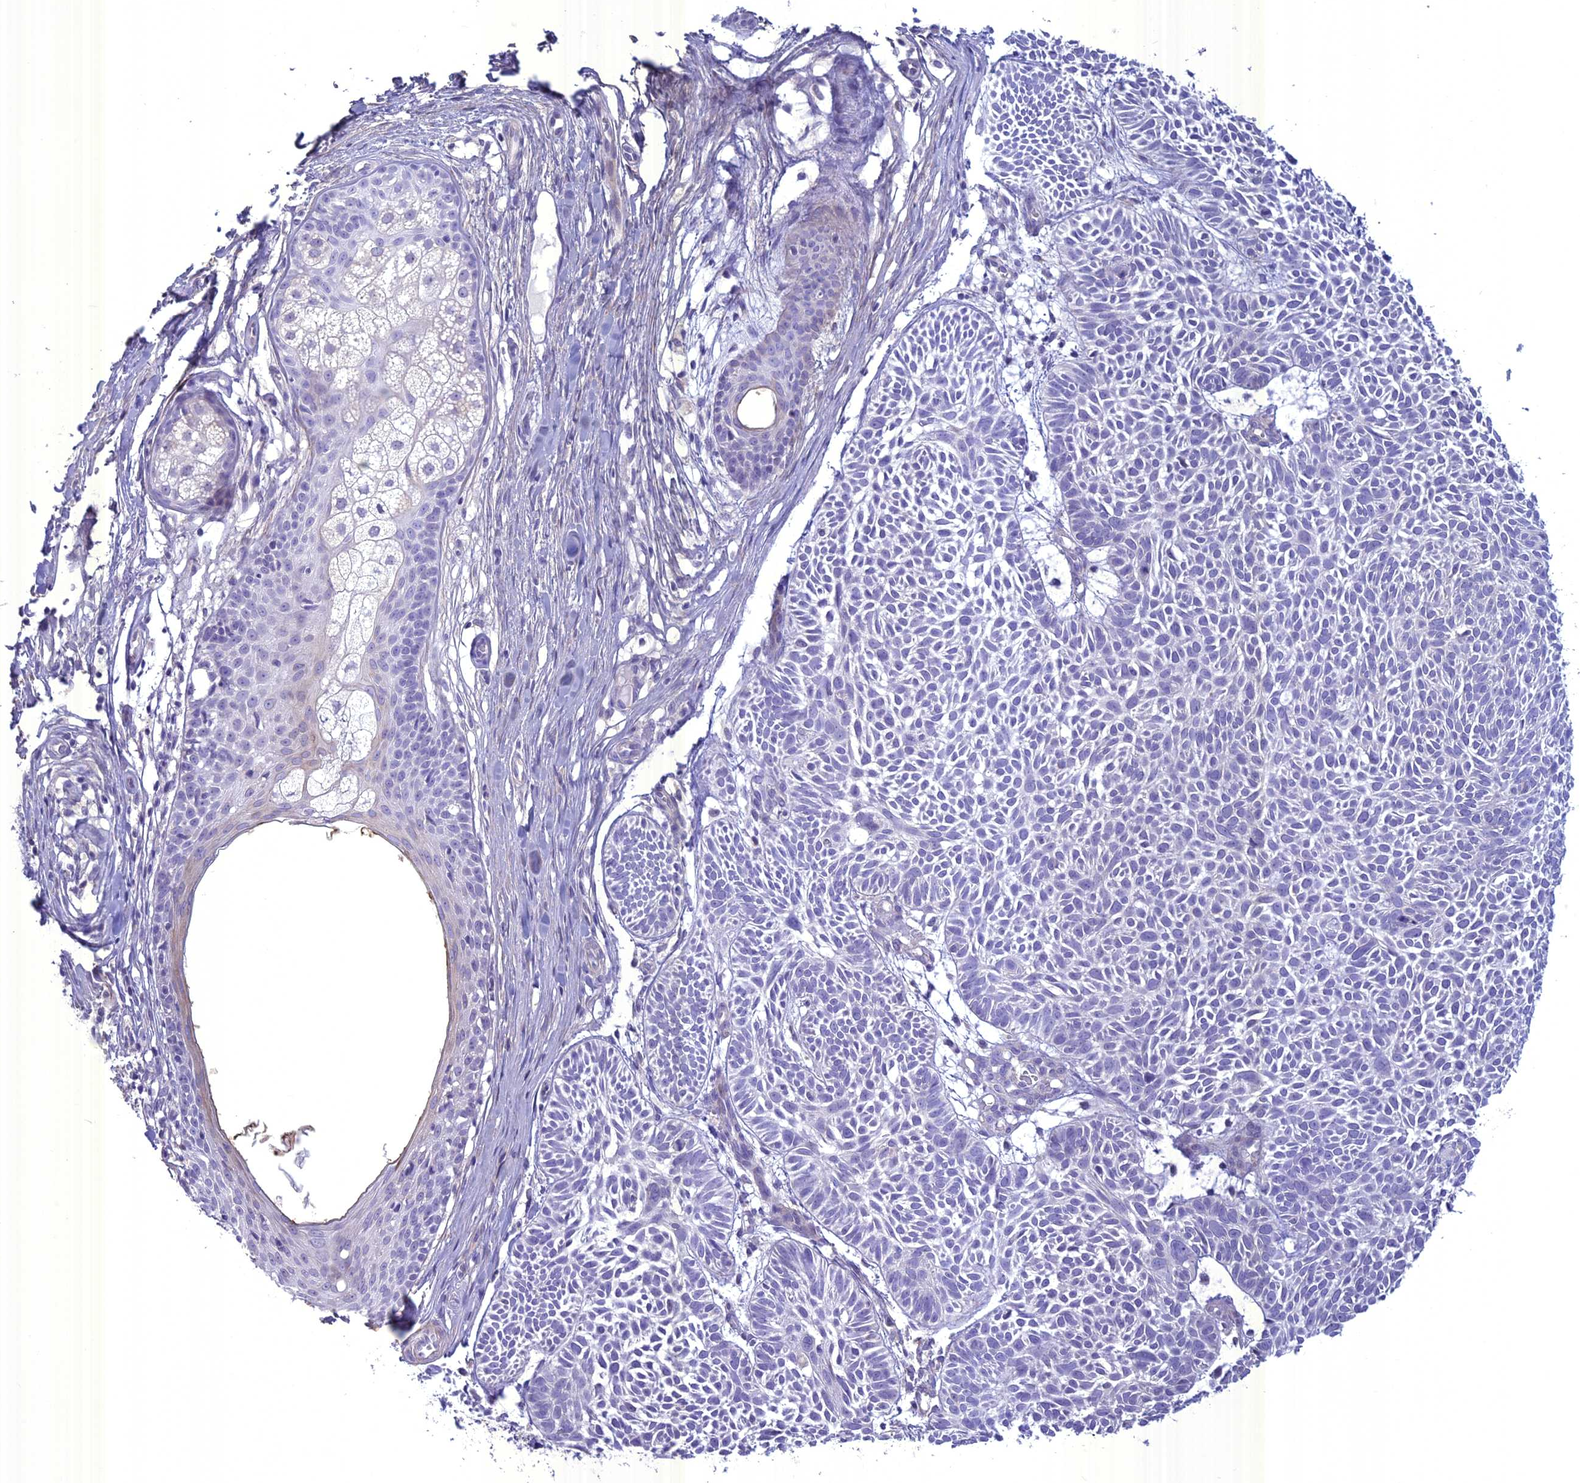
{"staining": {"intensity": "negative", "quantity": "none", "location": "none"}, "tissue": "skin cancer", "cell_type": "Tumor cells", "image_type": "cancer", "snomed": [{"axis": "morphology", "description": "Basal cell carcinoma"}, {"axis": "topography", "description": "Skin"}], "caption": "There is no significant expression in tumor cells of skin basal cell carcinoma.", "gene": "SPHKAP", "patient": {"sex": "male", "age": 69}}